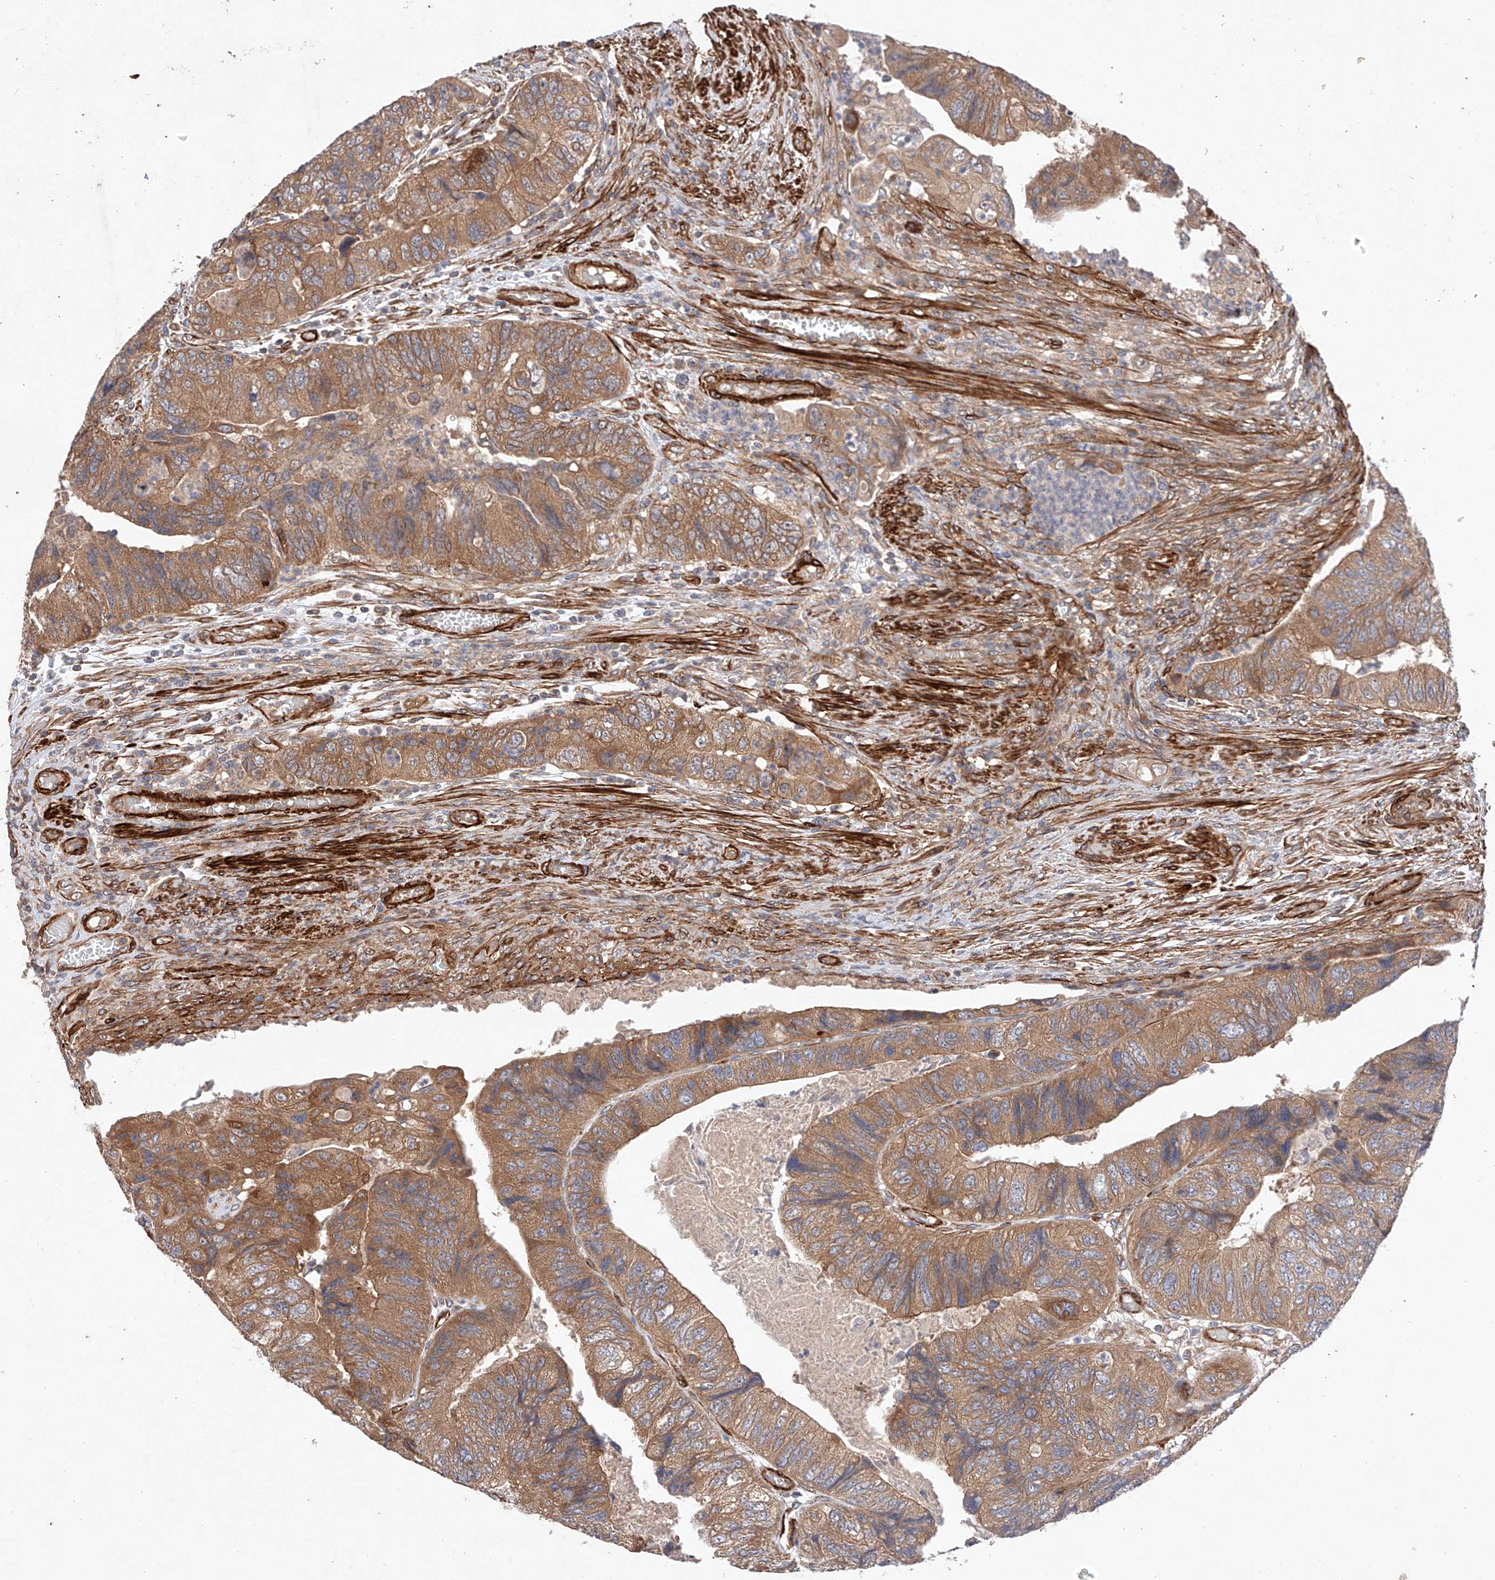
{"staining": {"intensity": "moderate", "quantity": ">75%", "location": "cytoplasmic/membranous"}, "tissue": "colorectal cancer", "cell_type": "Tumor cells", "image_type": "cancer", "snomed": [{"axis": "morphology", "description": "Adenocarcinoma, NOS"}, {"axis": "topography", "description": "Rectum"}], "caption": "An immunohistochemistry (IHC) photomicrograph of tumor tissue is shown. Protein staining in brown highlights moderate cytoplasmic/membranous positivity in colorectal cancer (adenocarcinoma) within tumor cells.", "gene": "RAB23", "patient": {"sex": "male", "age": 63}}